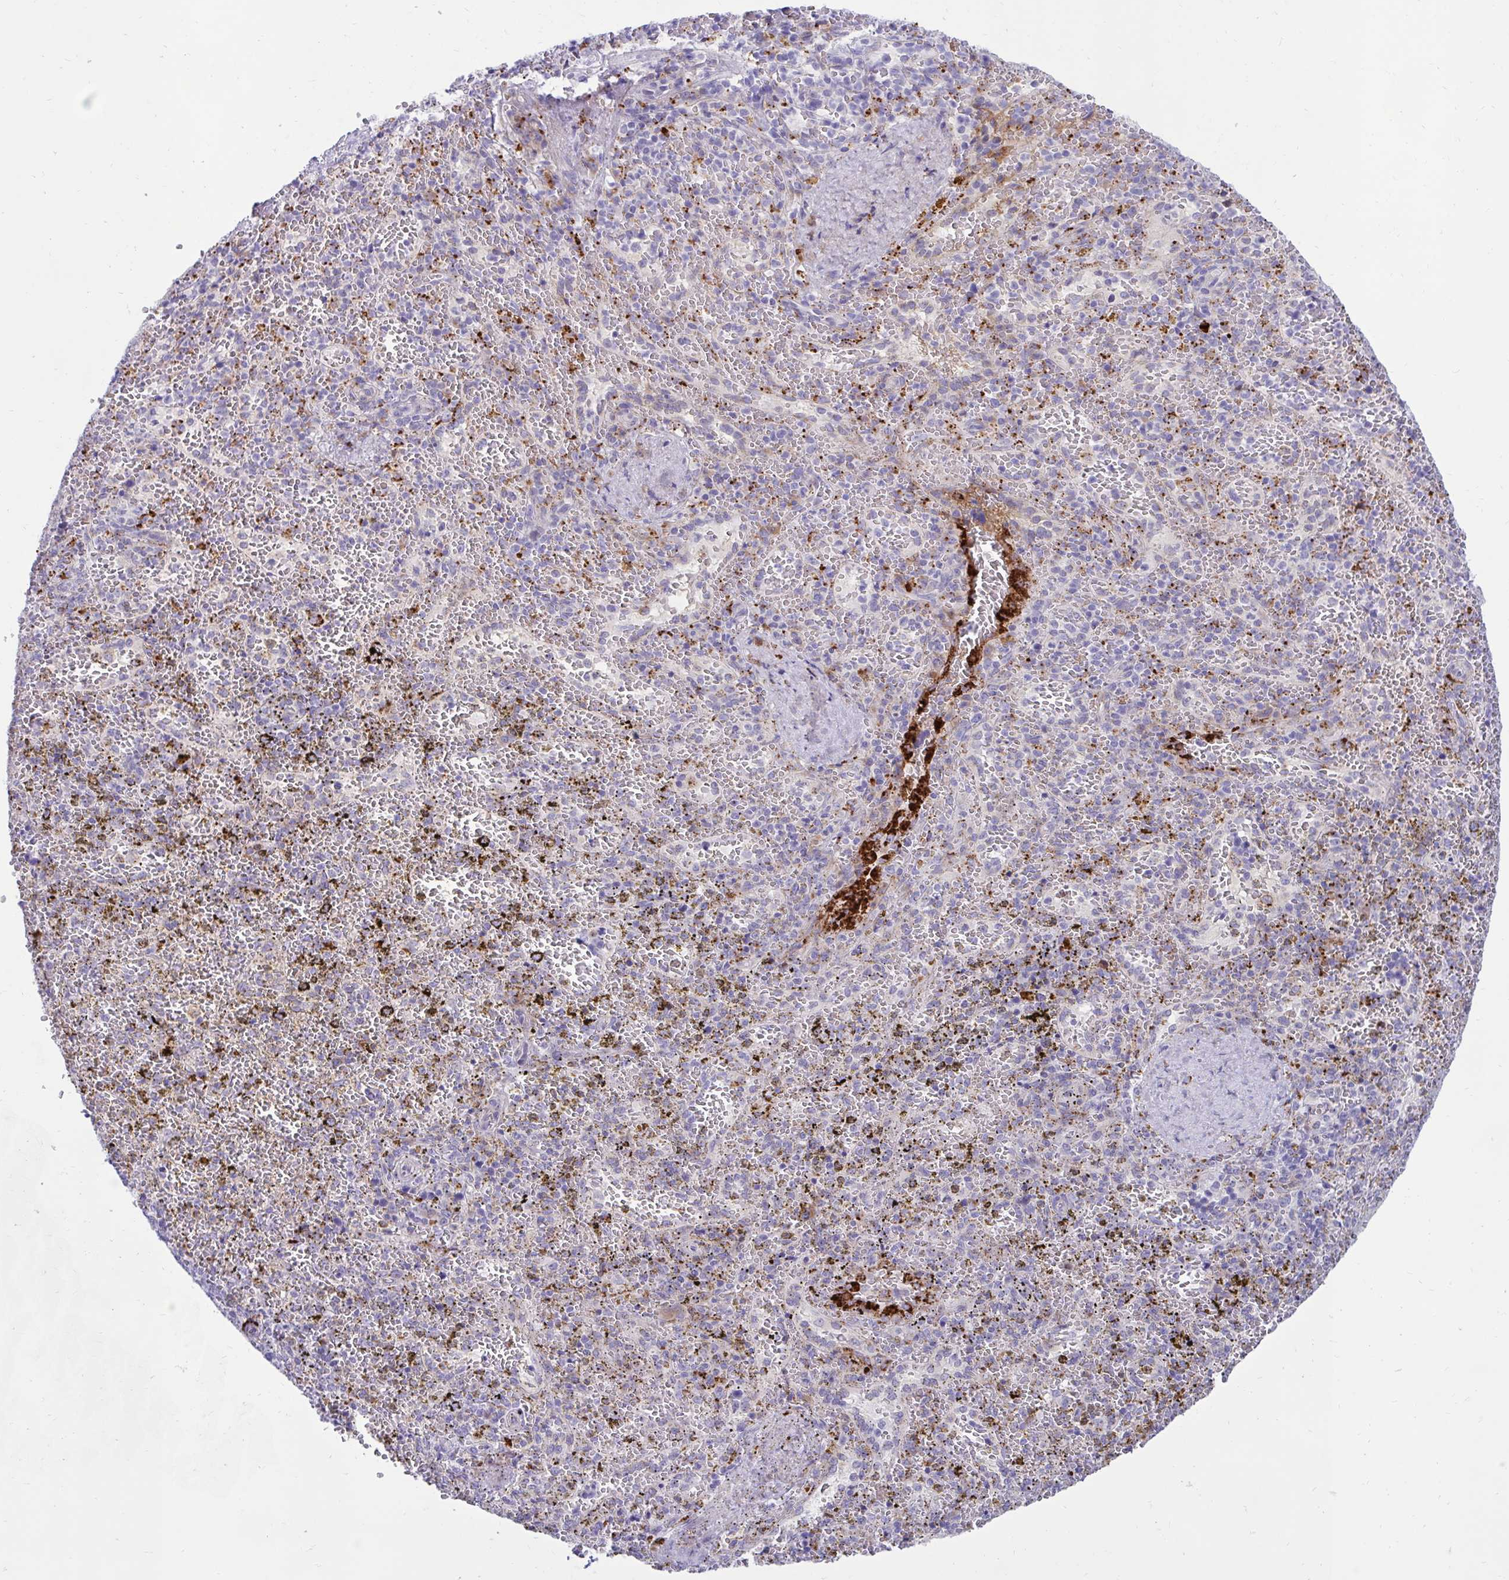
{"staining": {"intensity": "negative", "quantity": "none", "location": "none"}, "tissue": "spleen", "cell_type": "Cells in red pulp", "image_type": "normal", "snomed": [{"axis": "morphology", "description": "Normal tissue, NOS"}, {"axis": "topography", "description": "Spleen"}], "caption": "Unremarkable spleen was stained to show a protein in brown. There is no significant staining in cells in red pulp. Brightfield microscopy of immunohistochemistry stained with DAB (brown) and hematoxylin (blue), captured at high magnification.", "gene": "FAM219B", "patient": {"sex": "female", "age": 50}}